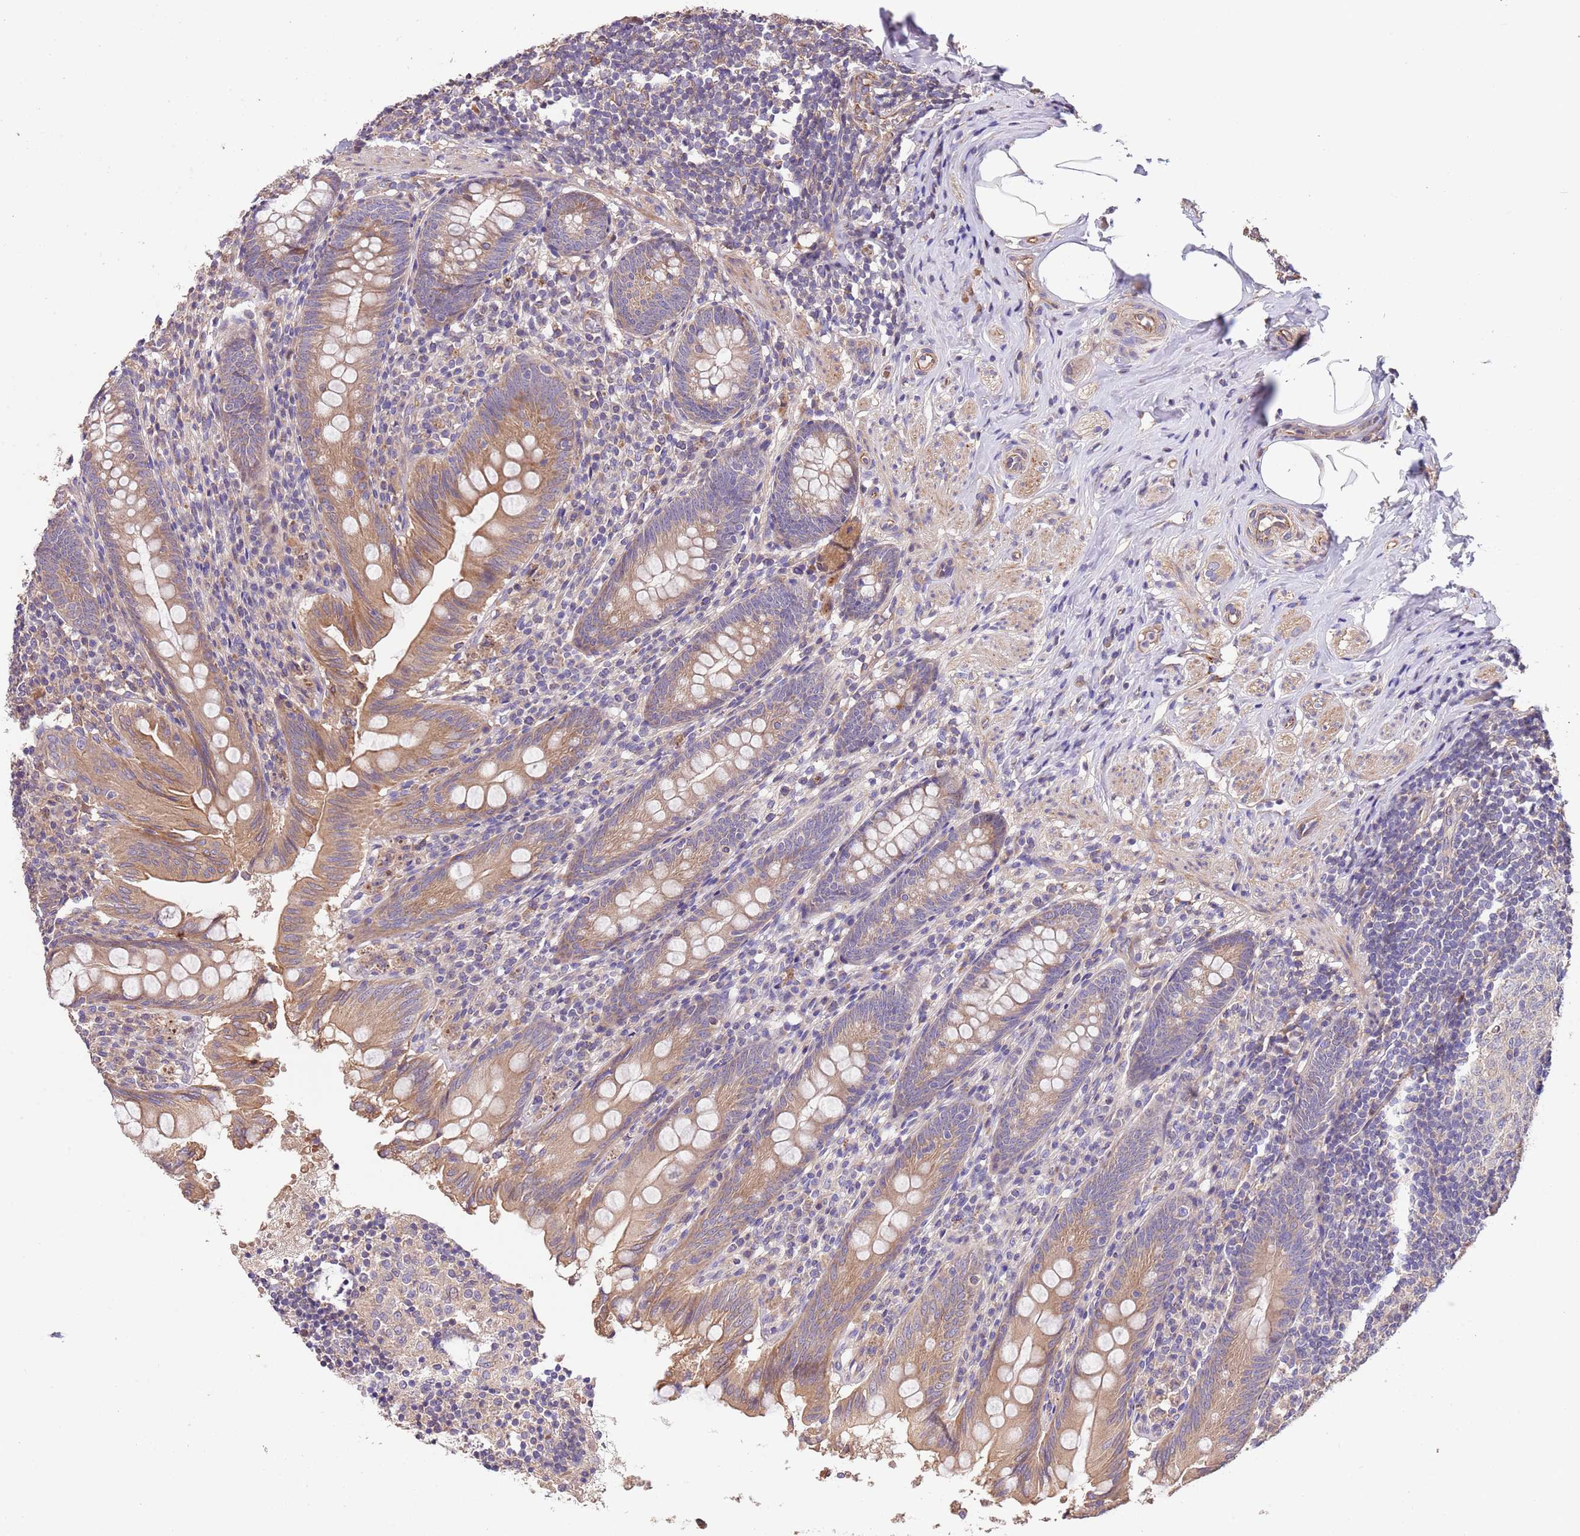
{"staining": {"intensity": "moderate", "quantity": ">75%", "location": "cytoplasmic/membranous"}, "tissue": "appendix", "cell_type": "Glandular cells", "image_type": "normal", "snomed": [{"axis": "morphology", "description": "Normal tissue, NOS"}, {"axis": "topography", "description": "Appendix"}], "caption": "Immunohistochemical staining of unremarkable appendix demonstrates medium levels of moderate cytoplasmic/membranous positivity in approximately >75% of glandular cells. The protein is shown in brown color, while the nuclei are stained blue.", "gene": "FAM89B", "patient": {"sex": "male", "age": 55}}